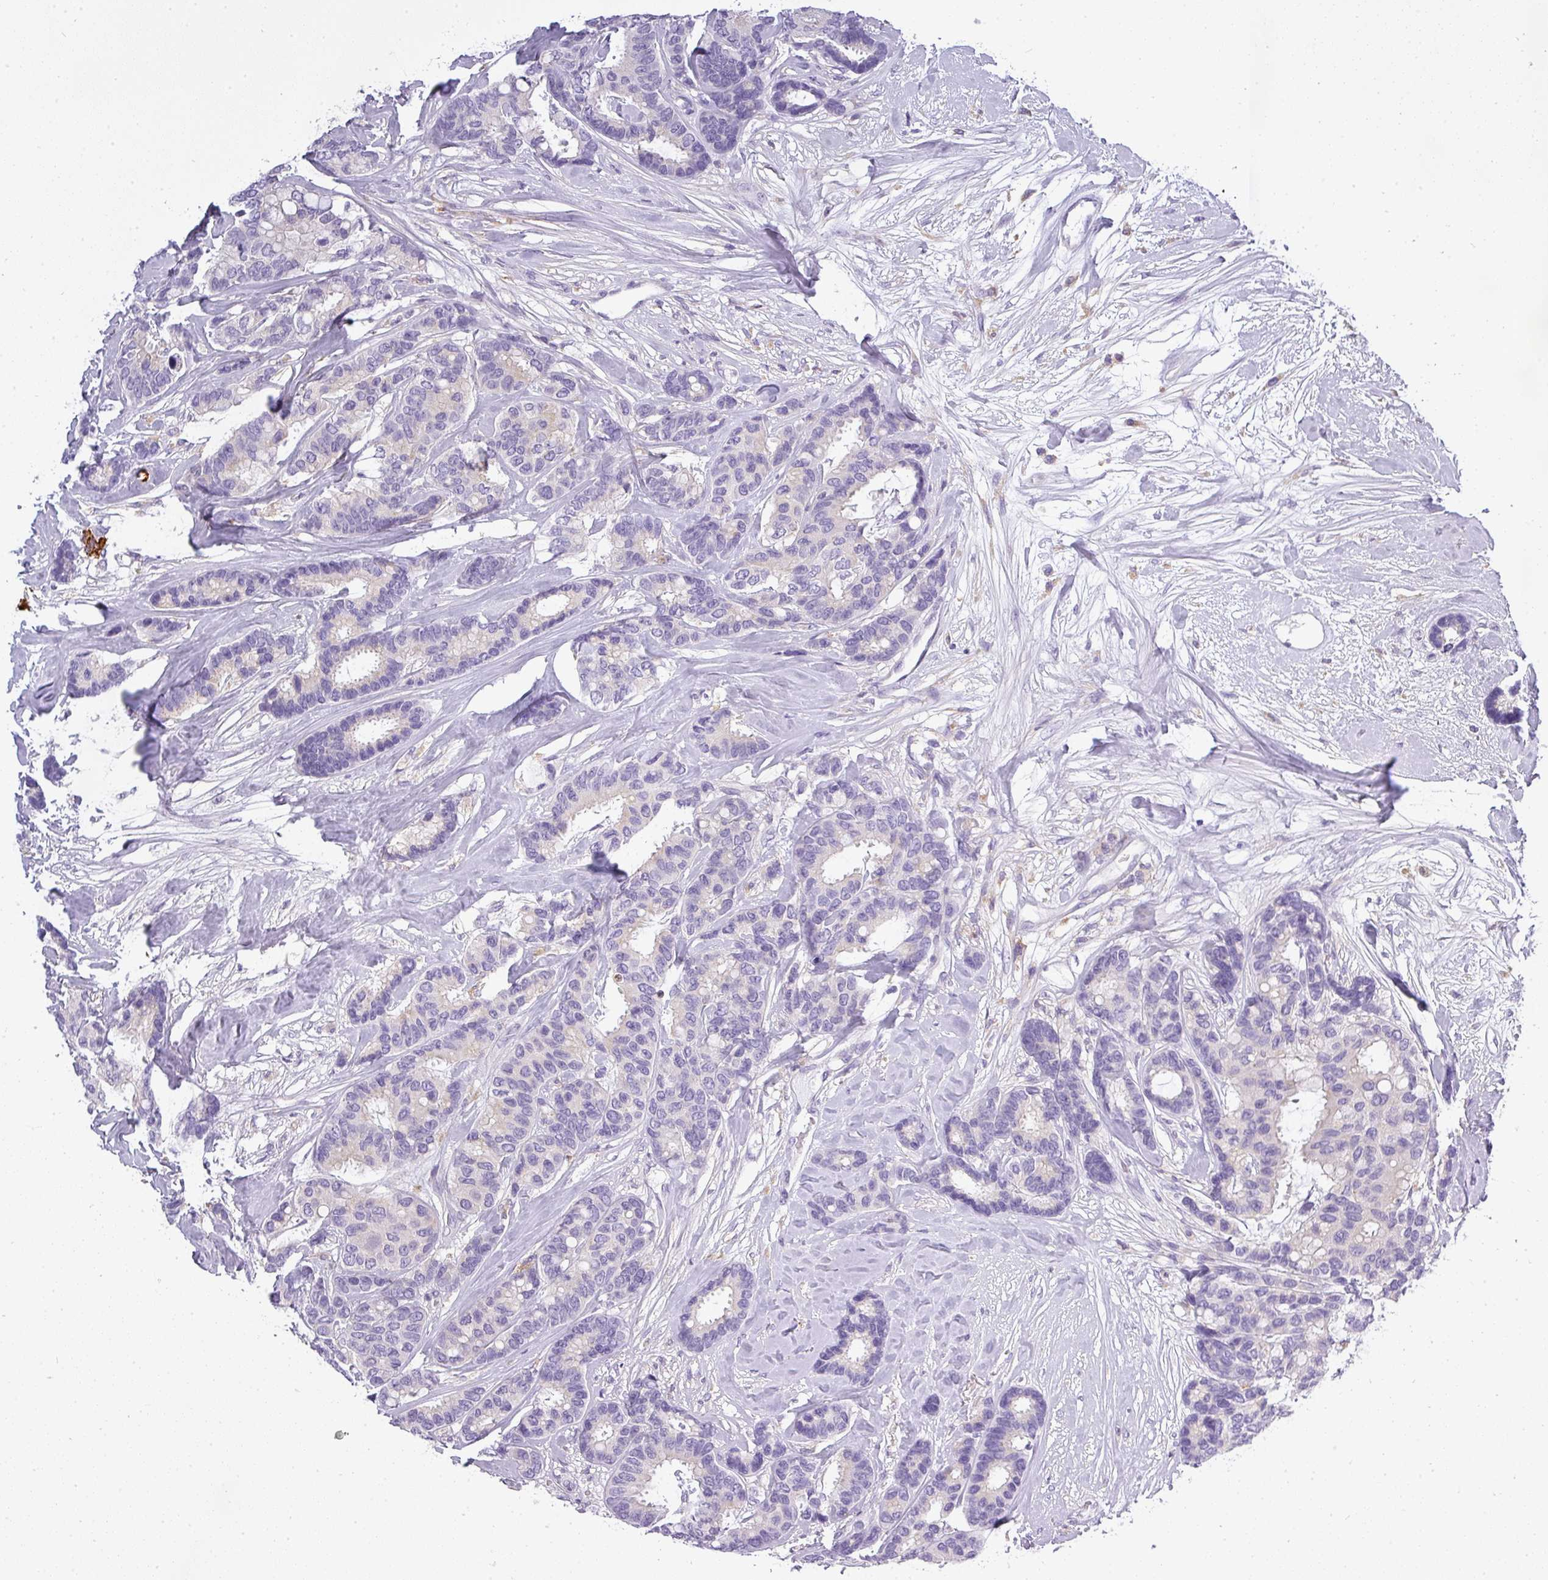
{"staining": {"intensity": "negative", "quantity": "none", "location": "none"}, "tissue": "breast cancer", "cell_type": "Tumor cells", "image_type": "cancer", "snomed": [{"axis": "morphology", "description": "Duct carcinoma"}, {"axis": "topography", "description": "Breast"}], "caption": "Breast cancer was stained to show a protein in brown. There is no significant positivity in tumor cells. (Stains: DAB immunohistochemistry with hematoxylin counter stain, Microscopy: brightfield microscopy at high magnification).", "gene": "ATP6V1D", "patient": {"sex": "female", "age": 87}}